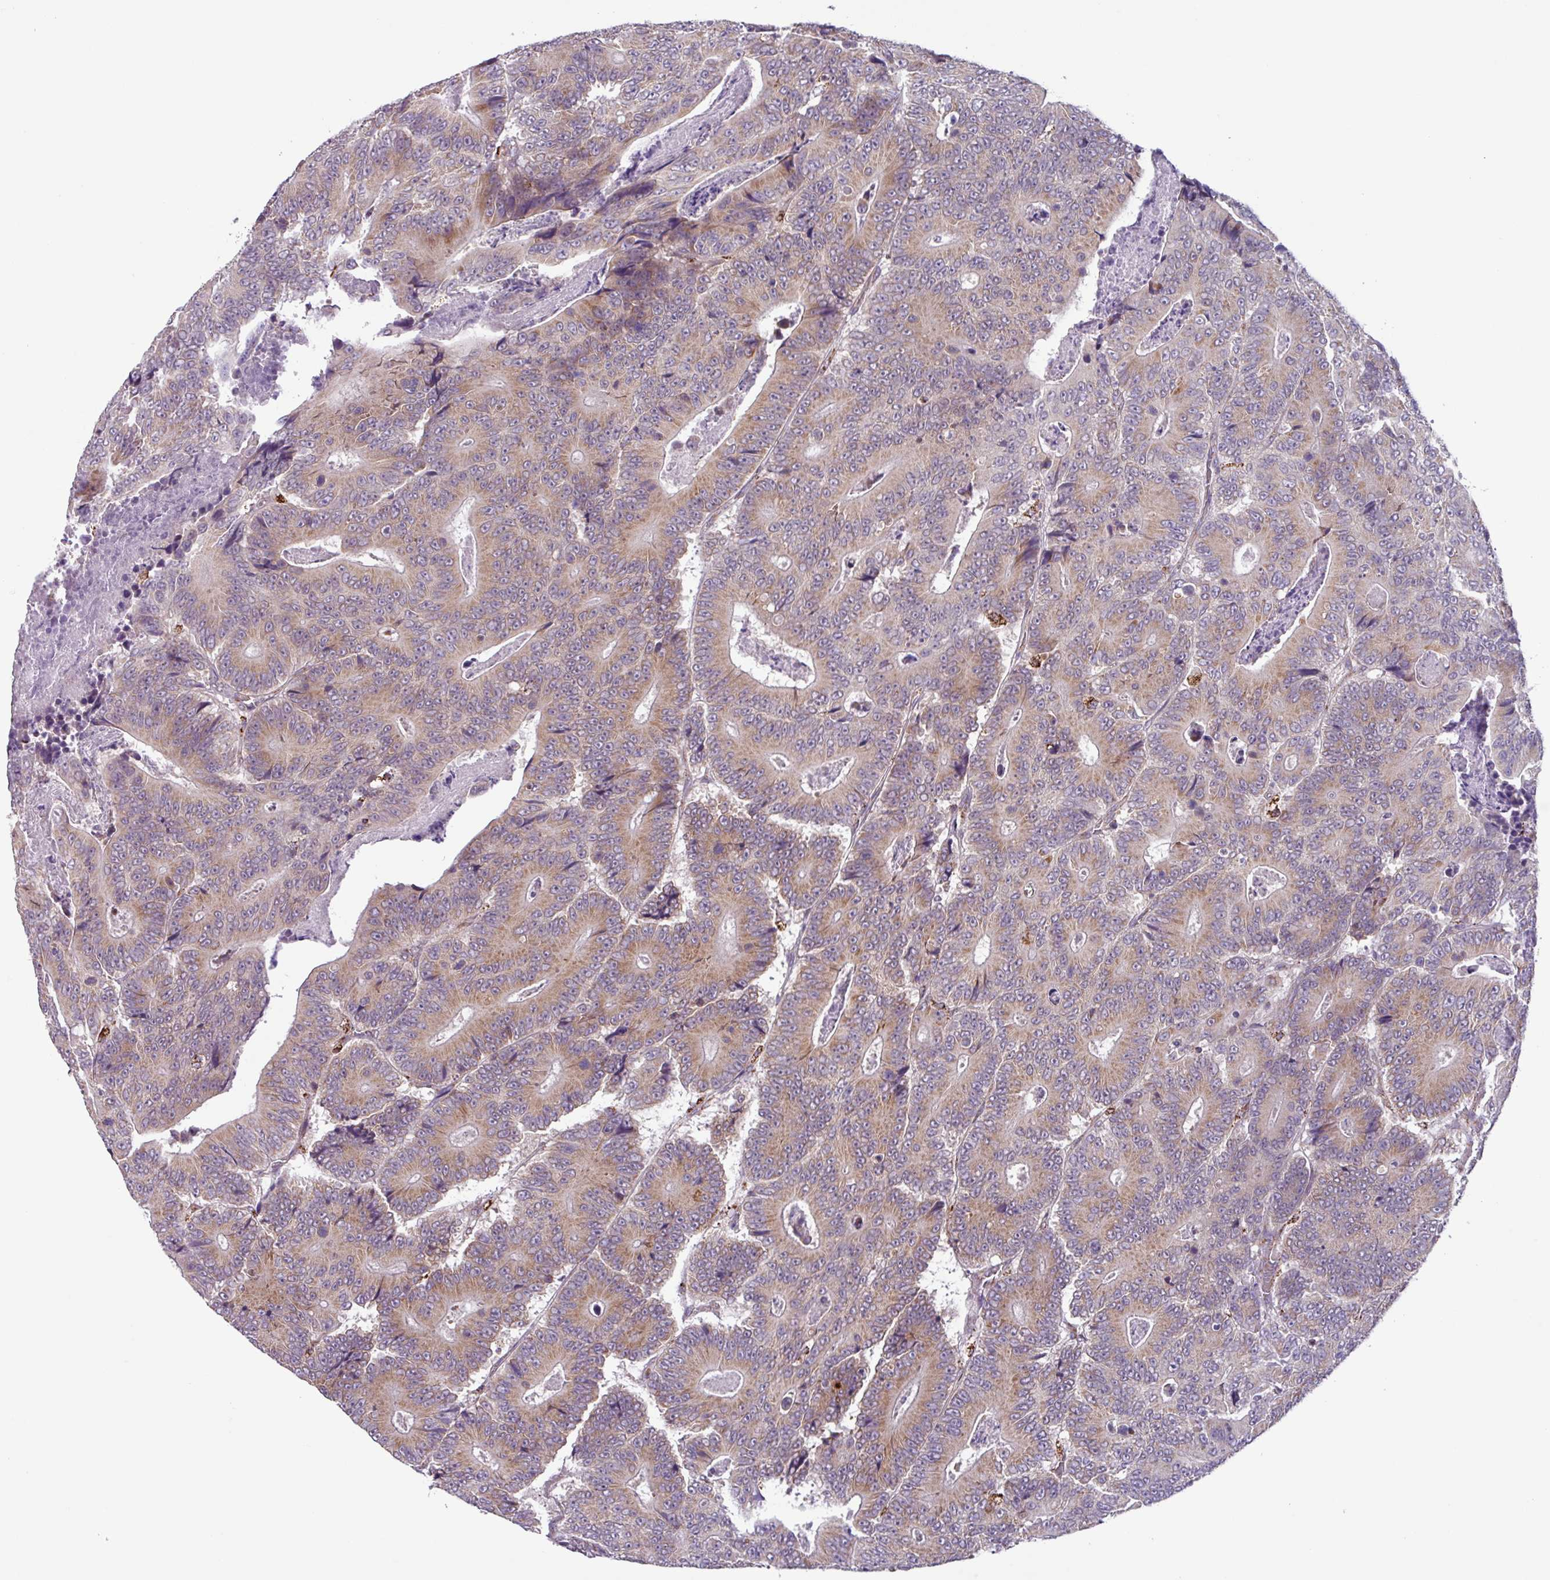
{"staining": {"intensity": "moderate", "quantity": ">75%", "location": "cytoplasmic/membranous"}, "tissue": "colorectal cancer", "cell_type": "Tumor cells", "image_type": "cancer", "snomed": [{"axis": "morphology", "description": "Adenocarcinoma, NOS"}, {"axis": "topography", "description": "Colon"}], "caption": "Human colorectal adenocarcinoma stained with a brown dye reveals moderate cytoplasmic/membranous positive staining in approximately >75% of tumor cells.", "gene": "AKIRIN1", "patient": {"sex": "male", "age": 83}}